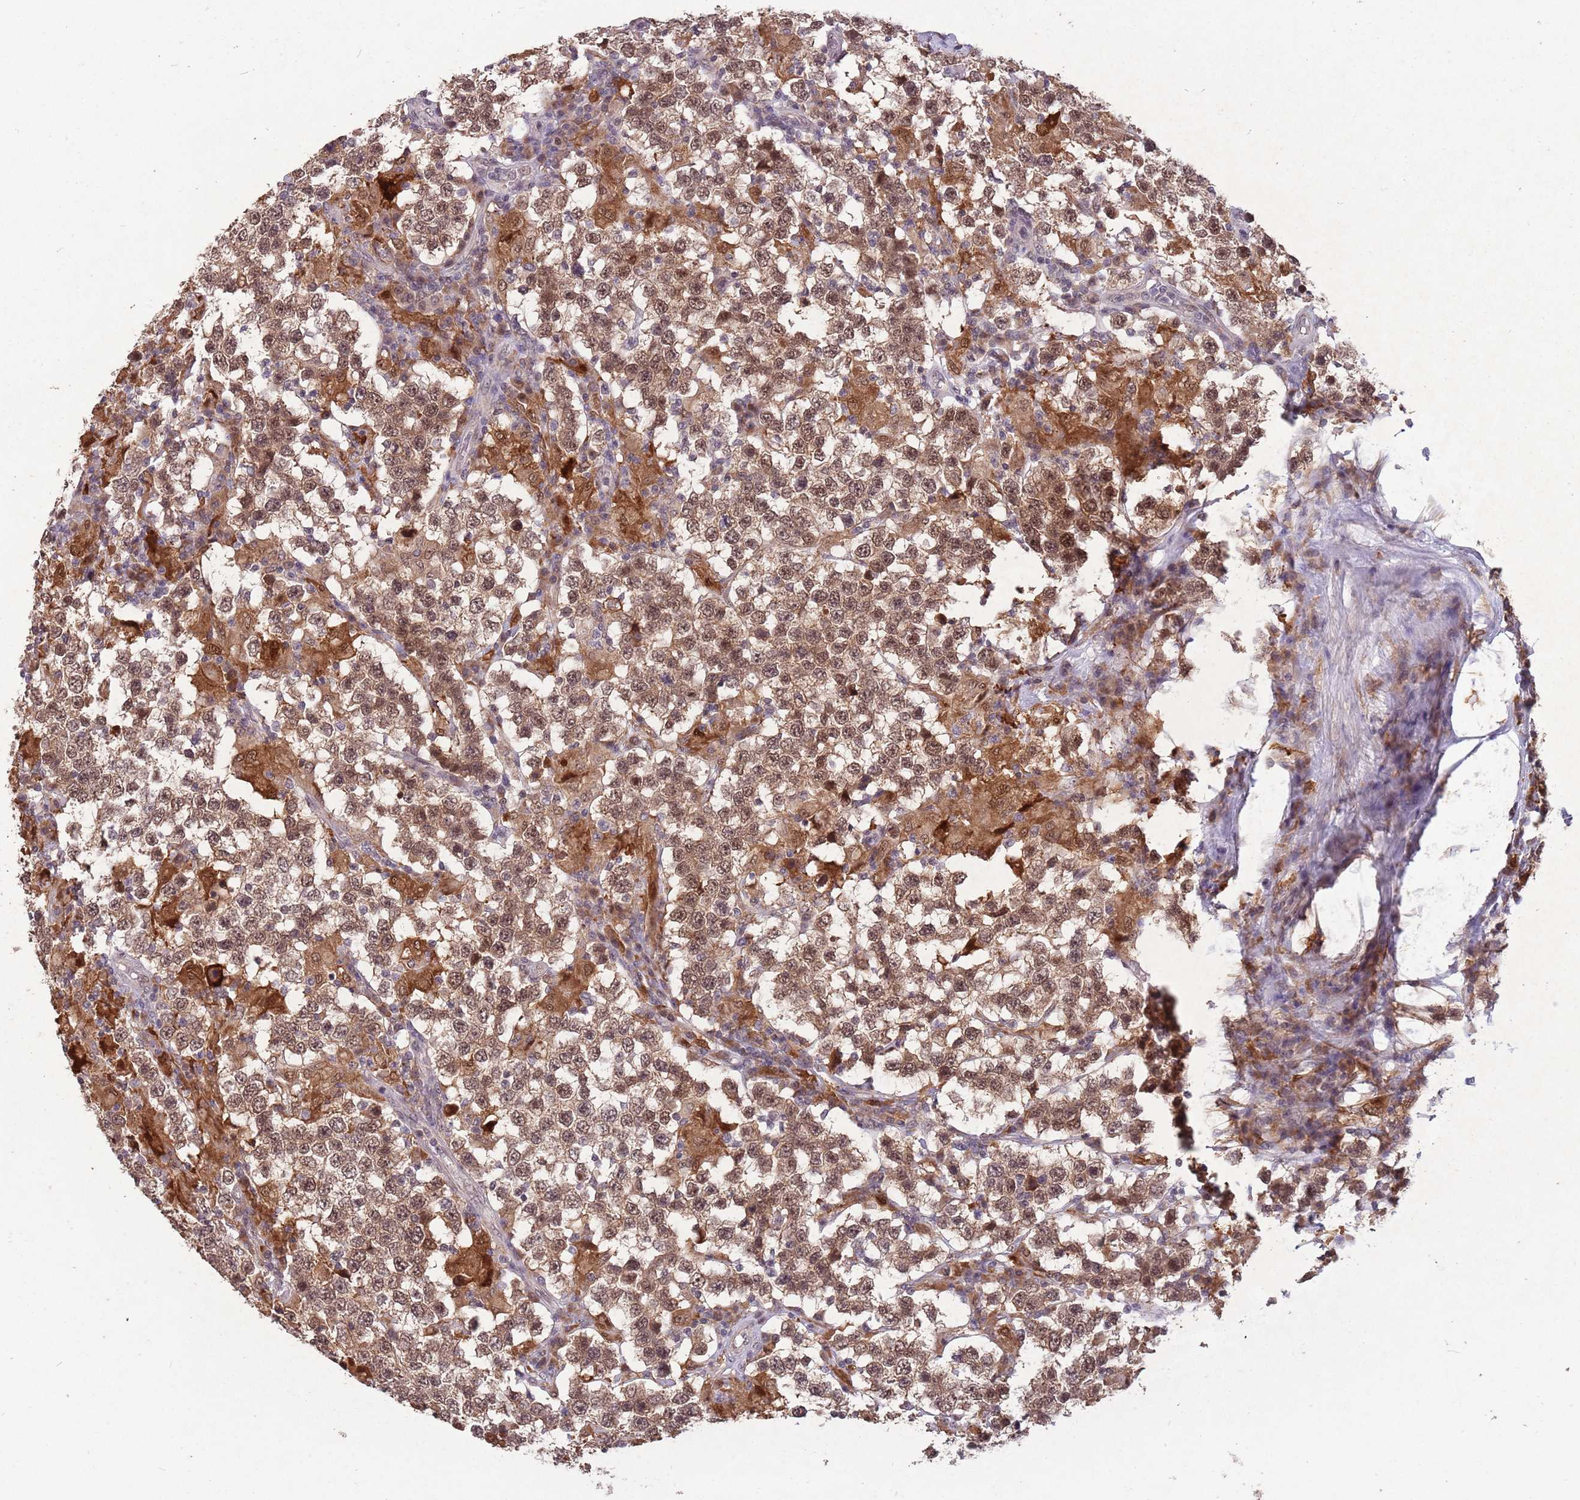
{"staining": {"intensity": "moderate", "quantity": ">75%", "location": "cytoplasmic/membranous,nuclear"}, "tissue": "testis cancer", "cell_type": "Tumor cells", "image_type": "cancer", "snomed": [{"axis": "morphology", "description": "Seminoma, NOS"}, {"axis": "morphology", "description": "Carcinoma, Embryonal, NOS"}, {"axis": "topography", "description": "Testis"}], "caption": "Moderate cytoplasmic/membranous and nuclear protein positivity is seen in approximately >75% of tumor cells in testis embryonal carcinoma. (DAB IHC, brown staining for protein, blue staining for nuclei).", "gene": "ZNF639", "patient": {"sex": "male", "age": 41}}